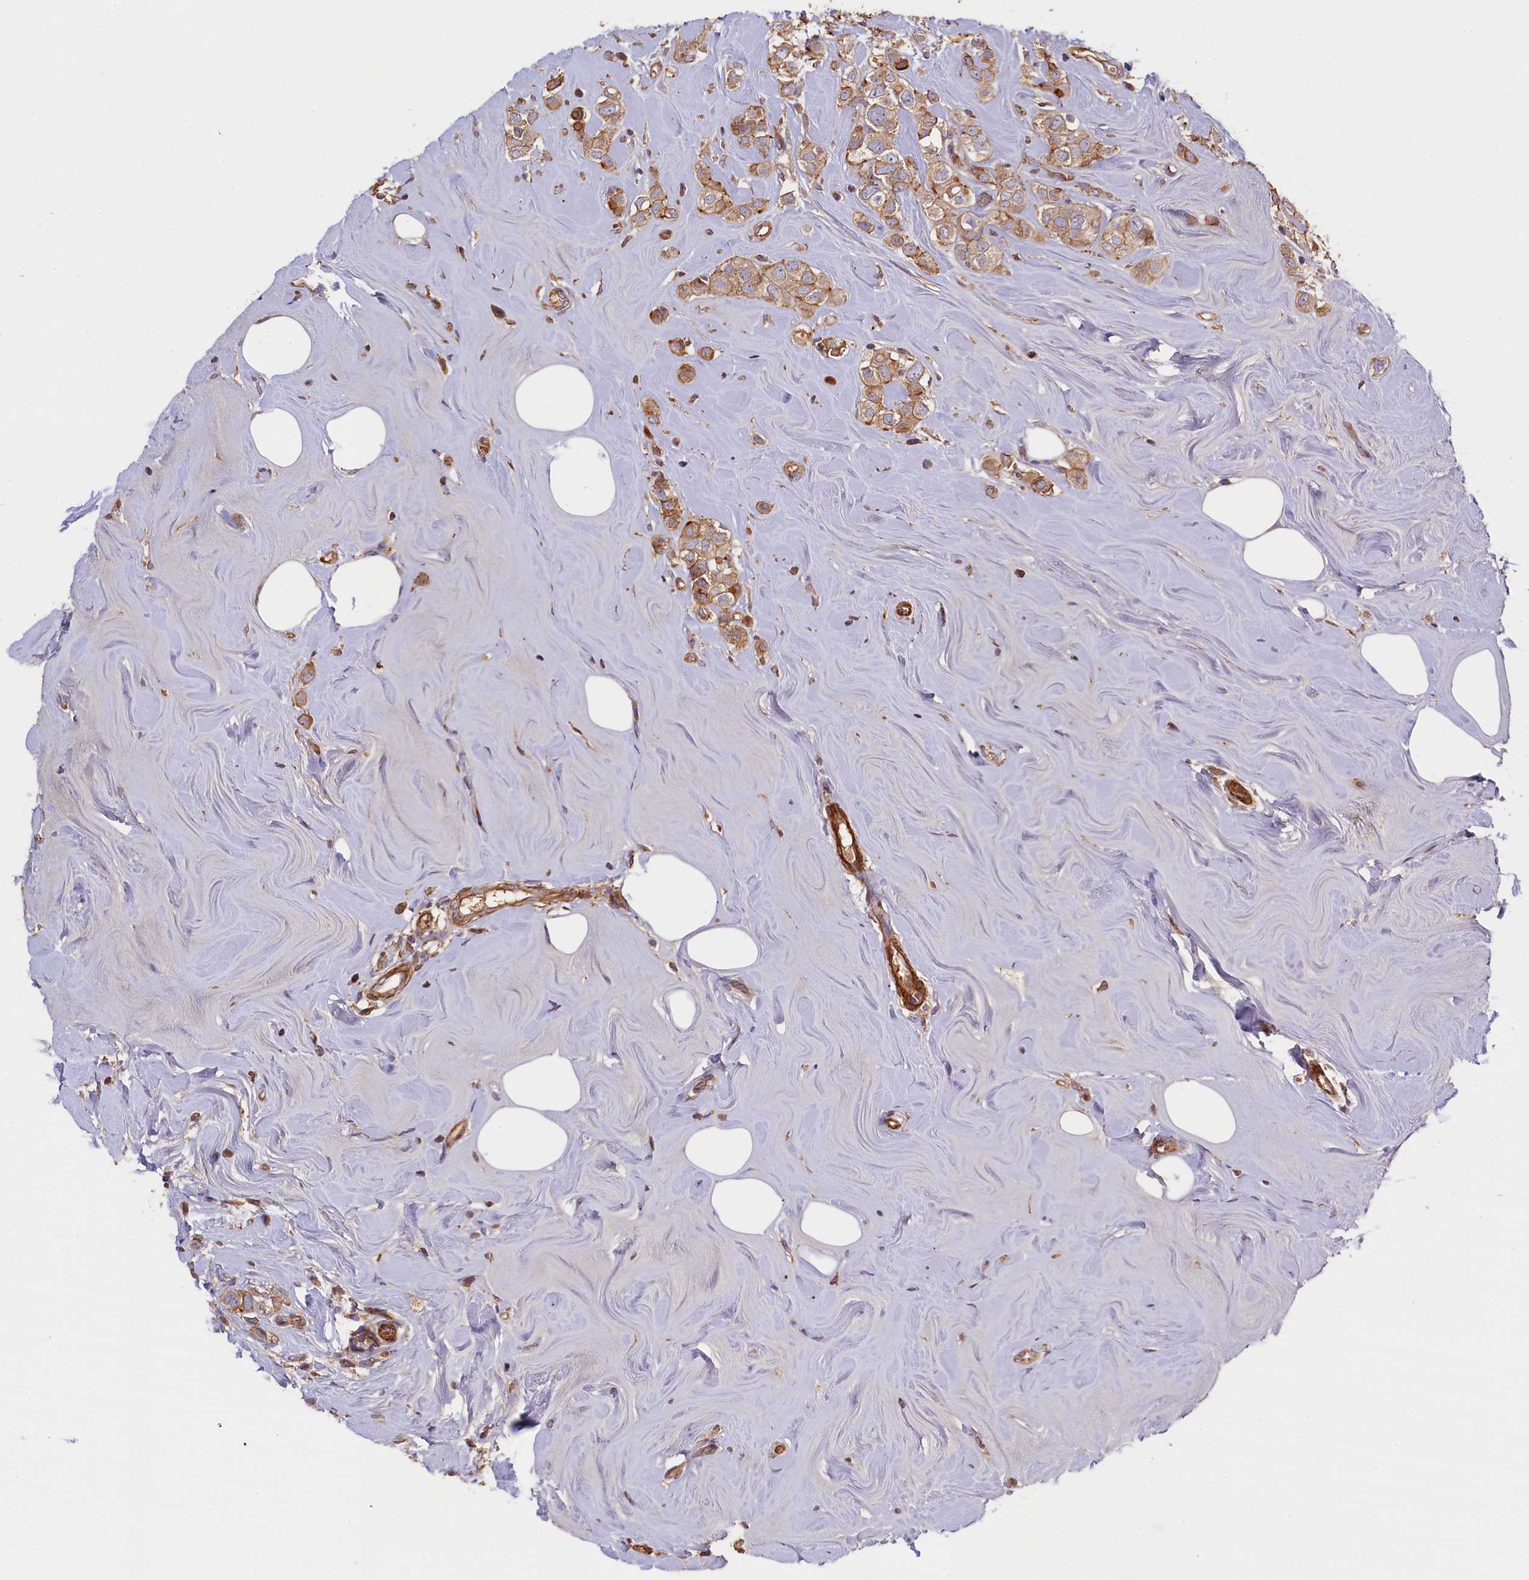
{"staining": {"intensity": "moderate", "quantity": ">75%", "location": "cytoplasmic/membranous"}, "tissue": "breast cancer", "cell_type": "Tumor cells", "image_type": "cancer", "snomed": [{"axis": "morphology", "description": "Lobular carcinoma"}, {"axis": "topography", "description": "Breast"}], "caption": "This histopathology image exhibits breast cancer stained with IHC to label a protein in brown. The cytoplasmic/membranous of tumor cells show moderate positivity for the protein. Nuclei are counter-stained blue.", "gene": "FUZ", "patient": {"sex": "female", "age": 47}}